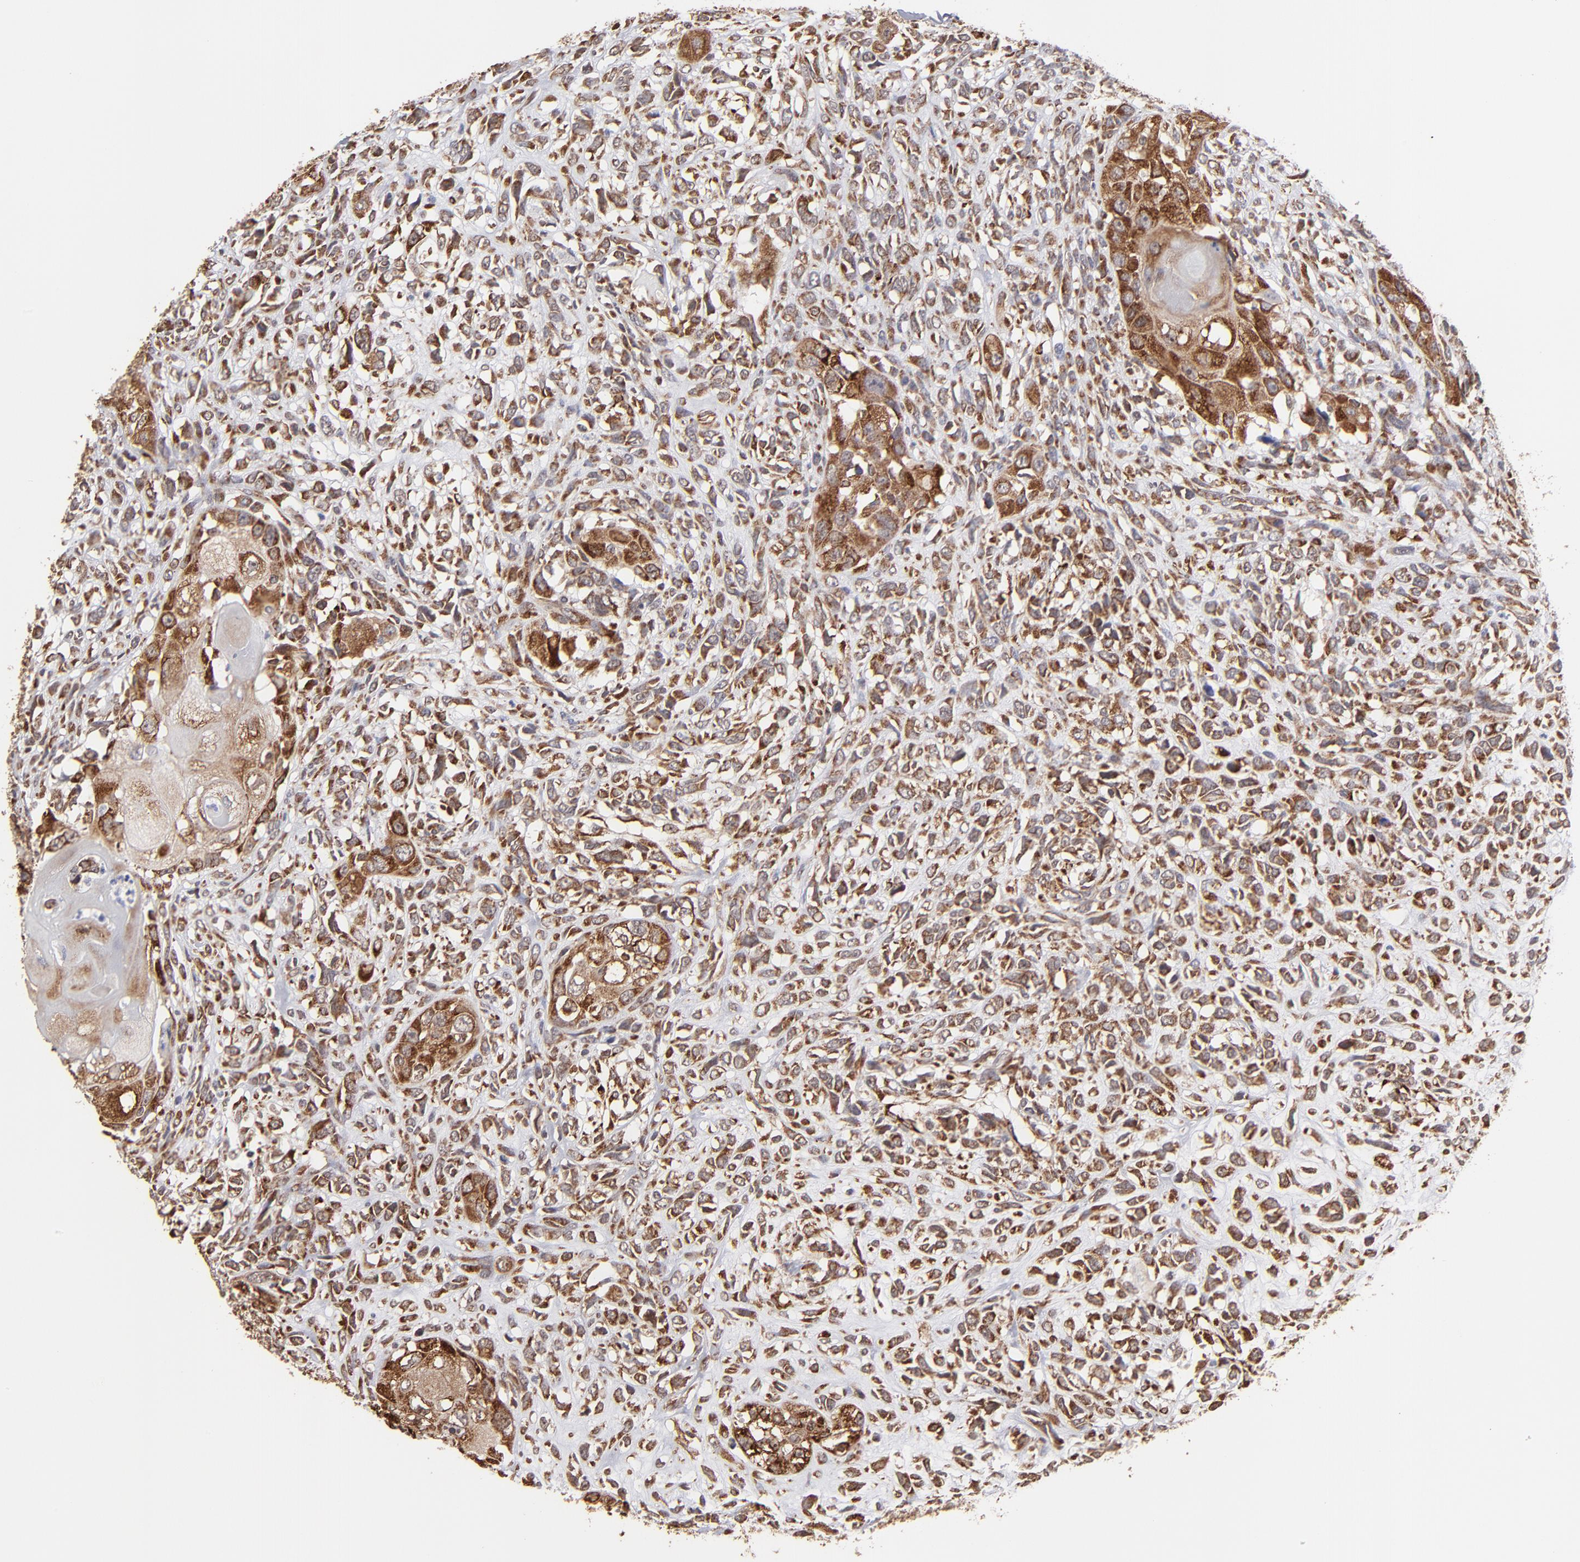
{"staining": {"intensity": "moderate", "quantity": ">75%", "location": "cytoplasmic/membranous"}, "tissue": "head and neck cancer", "cell_type": "Tumor cells", "image_type": "cancer", "snomed": [{"axis": "morphology", "description": "Neoplasm, malignant, NOS"}, {"axis": "topography", "description": "Salivary gland"}, {"axis": "topography", "description": "Head-Neck"}], "caption": "Moderate cytoplasmic/membranous staining for a protein is seen in about >75% of tumor cells of head and neck malignant neoplasm using immunohistochemistry.", "gene": "KTN1", "patient": {"sex": "male", "age": 43}}